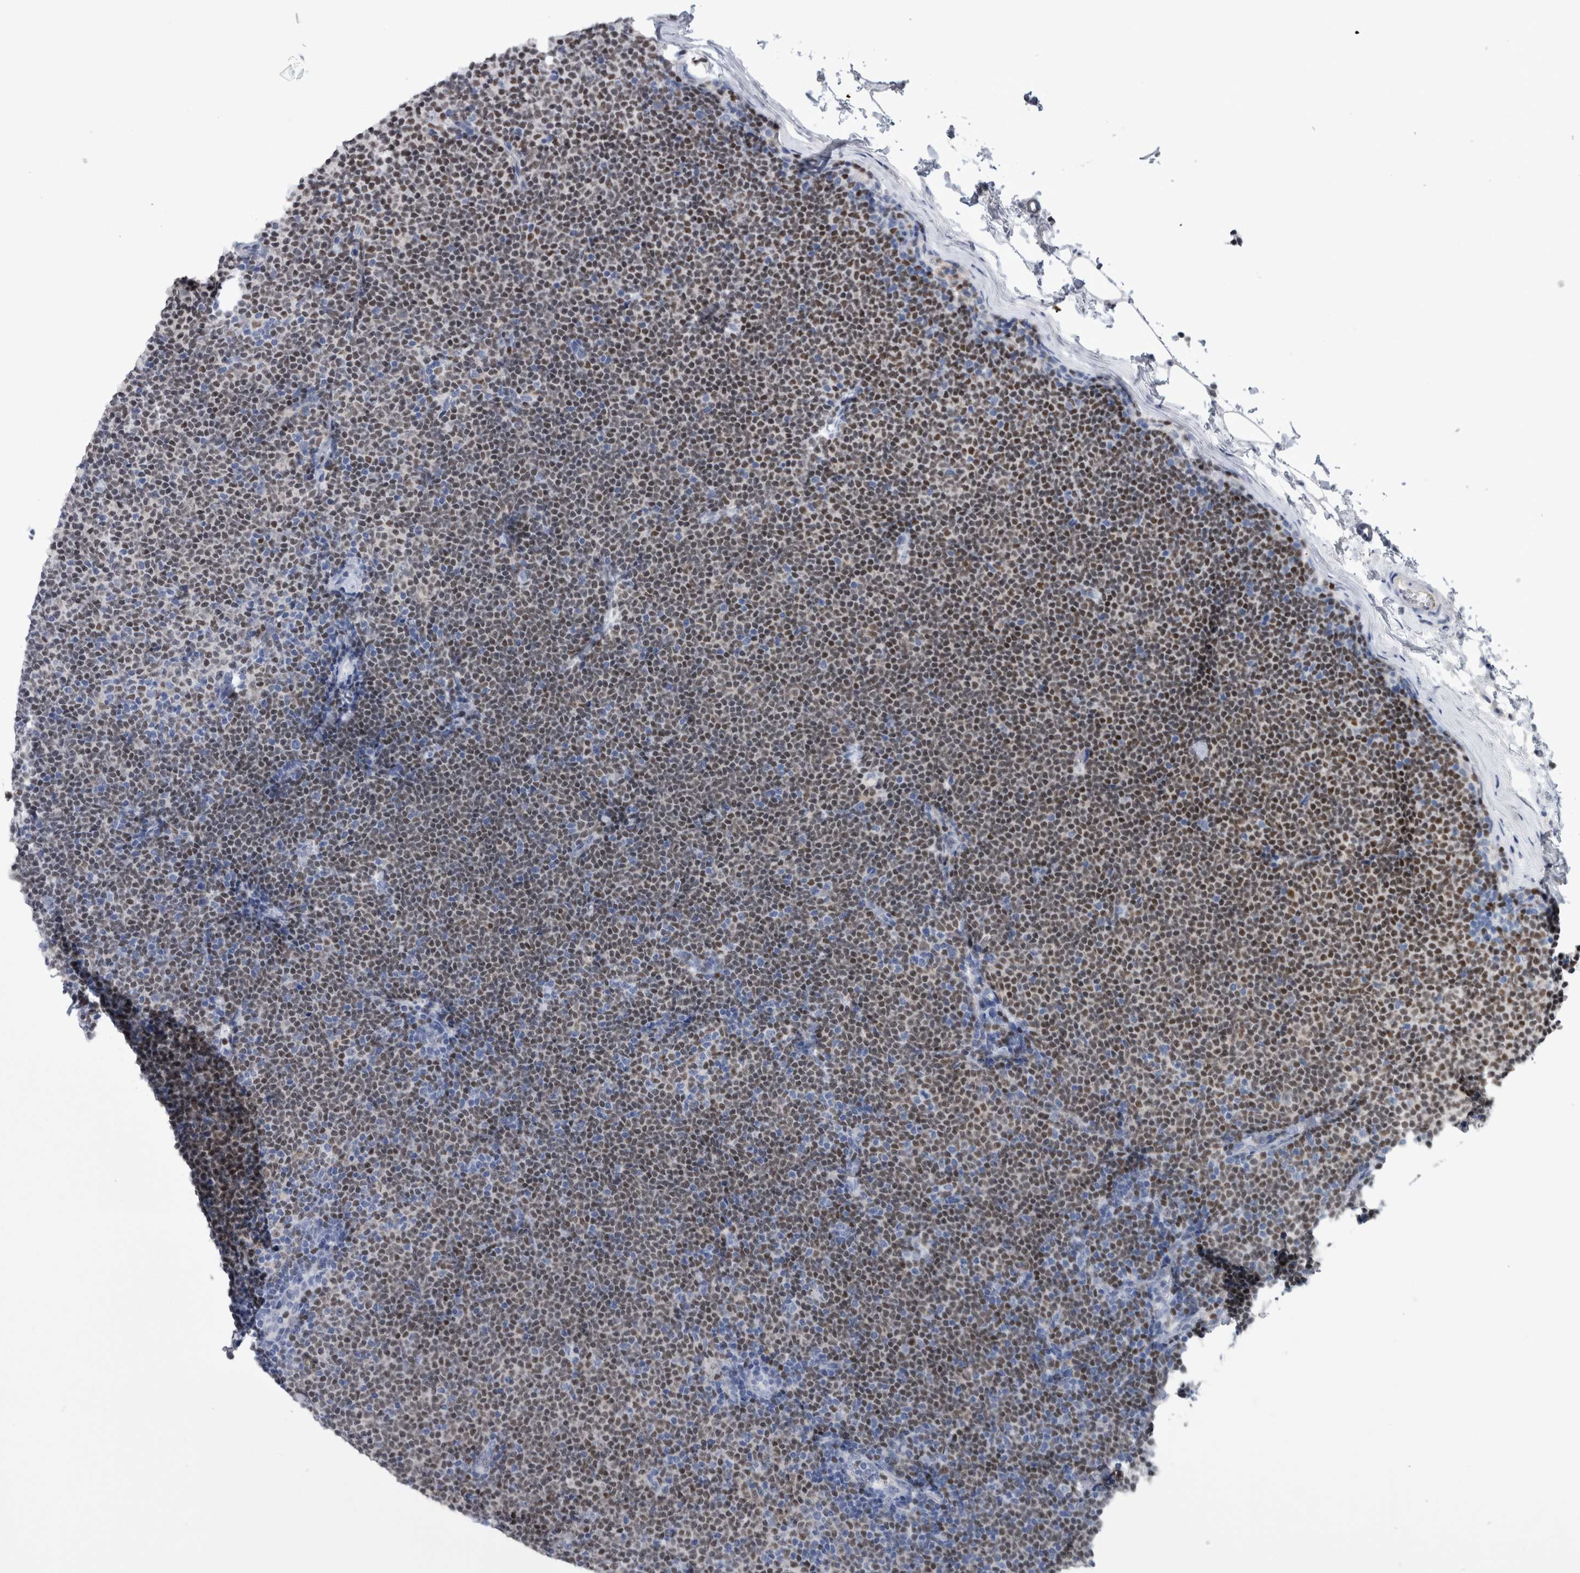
{"staining": {"intensity": "moderate", "quantity": ">75%", "location": "nuclear"}, "tissue": "lymphoma", "cell_type": "Tumor cells", "image_type": "cancer", "snomed": [{"axis": "morphology", "description": "Malignant lymphoma, non-Hodgkin's type, Low grade"}, {"axis": "topography", "description": "Lymph node"}], "caption": "This is an image of immunohistochemistry (IHC) staining of lymphoma, which shows moderate expression in the nuclear of tumor cells.", "gene": "PAX5", "patient": {"sex": "female", "age": 53}}